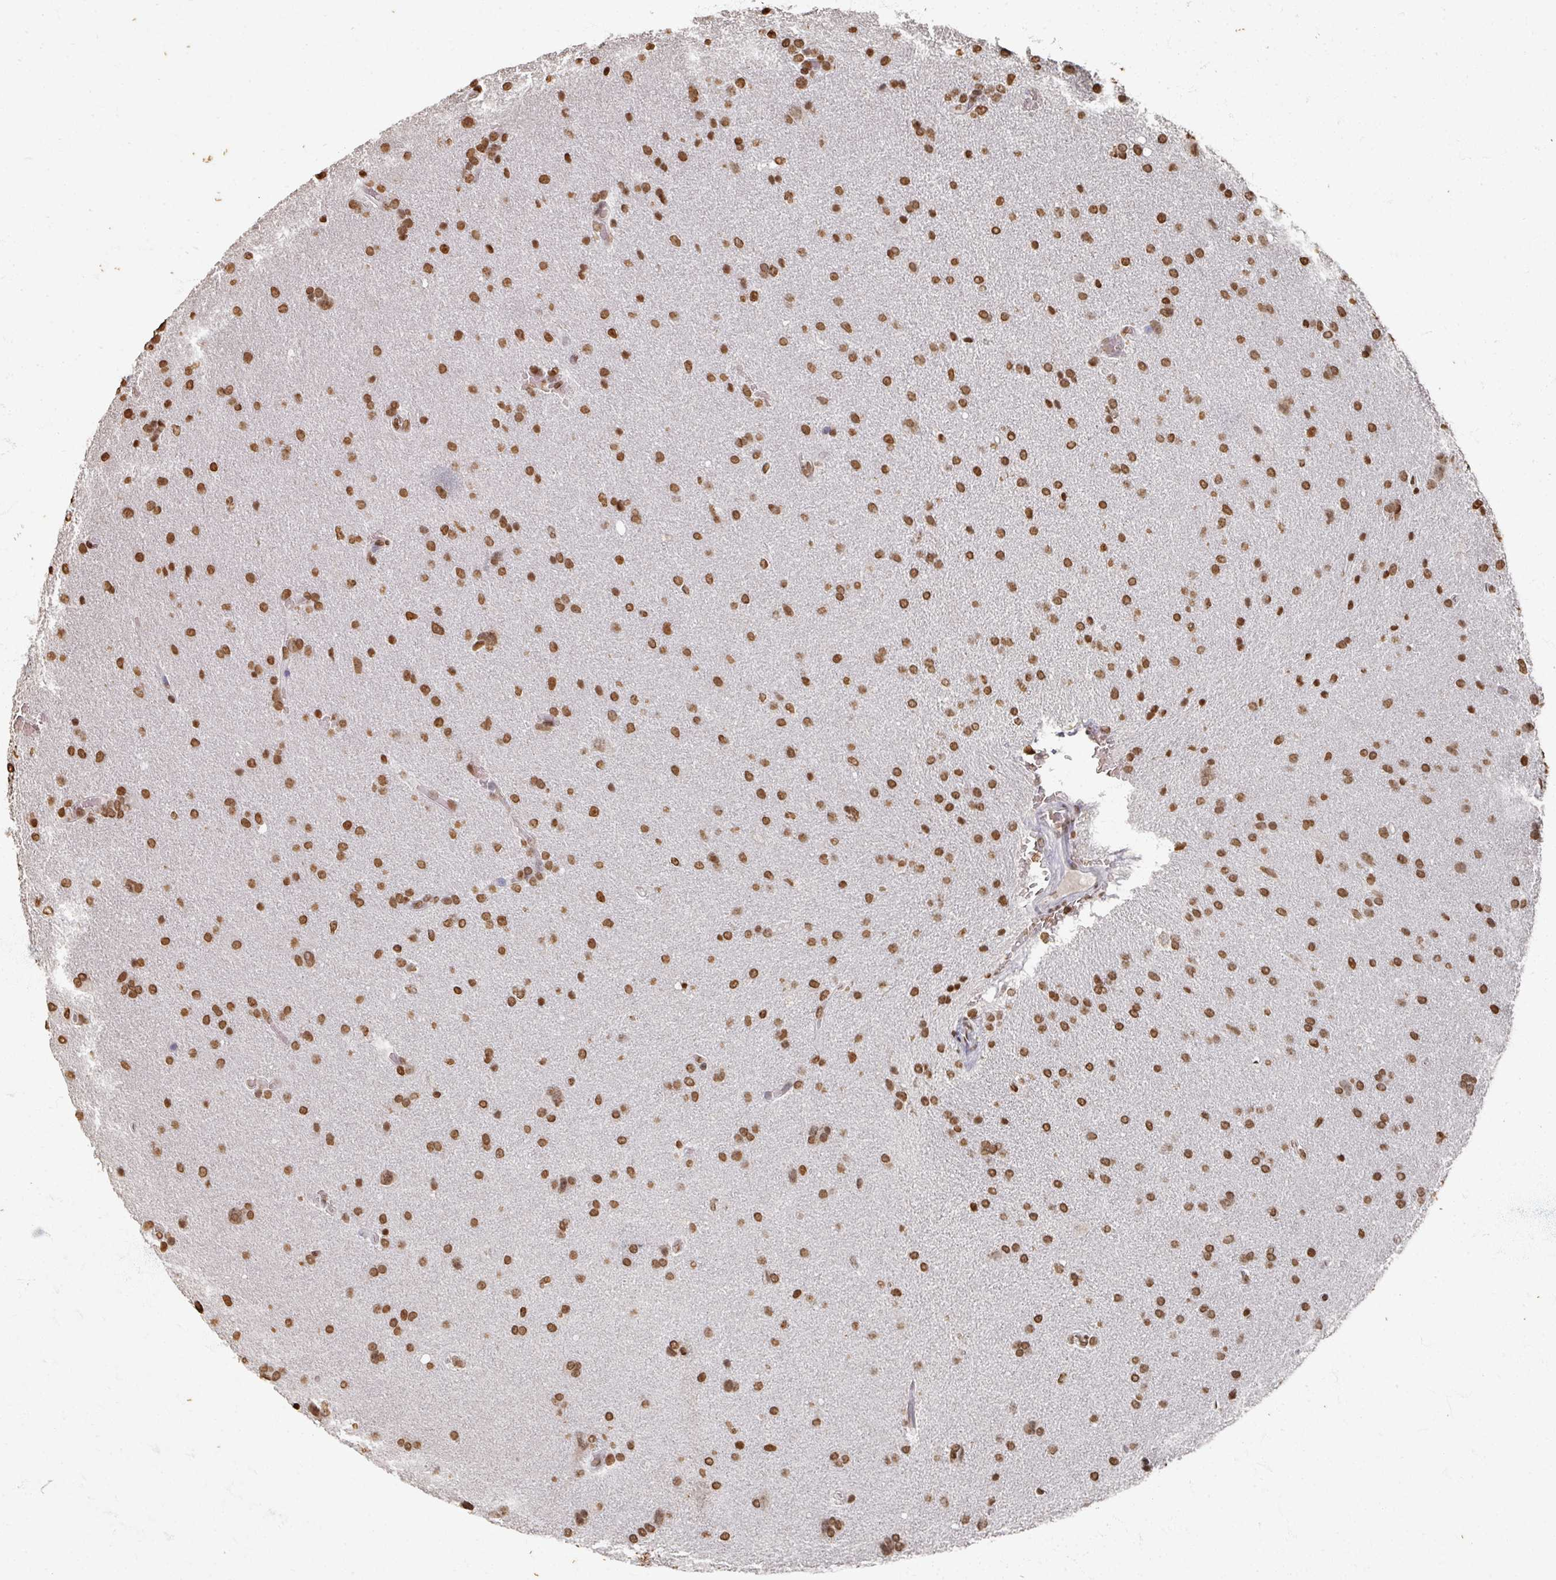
{"staining": {"intensity": "moderate", "quantity": ">75%", "location": "nuclear"}, "tissue": "glioma", "cell_type": "Tumor cells", "image_type": "cancer", "snomed": [{"axis": "morphology", "description": "Glioma, malignant, High grade"}, {"axis": "topography", "description": "Brain"}], "caption": "About >75% of tumor cells in glioma demonstrate moderate nuclear protein staining as visualized by brown immunohistochemical staining.", "gene": "DCUN1D5", "patient": {"sex": "male", "age": 56}}